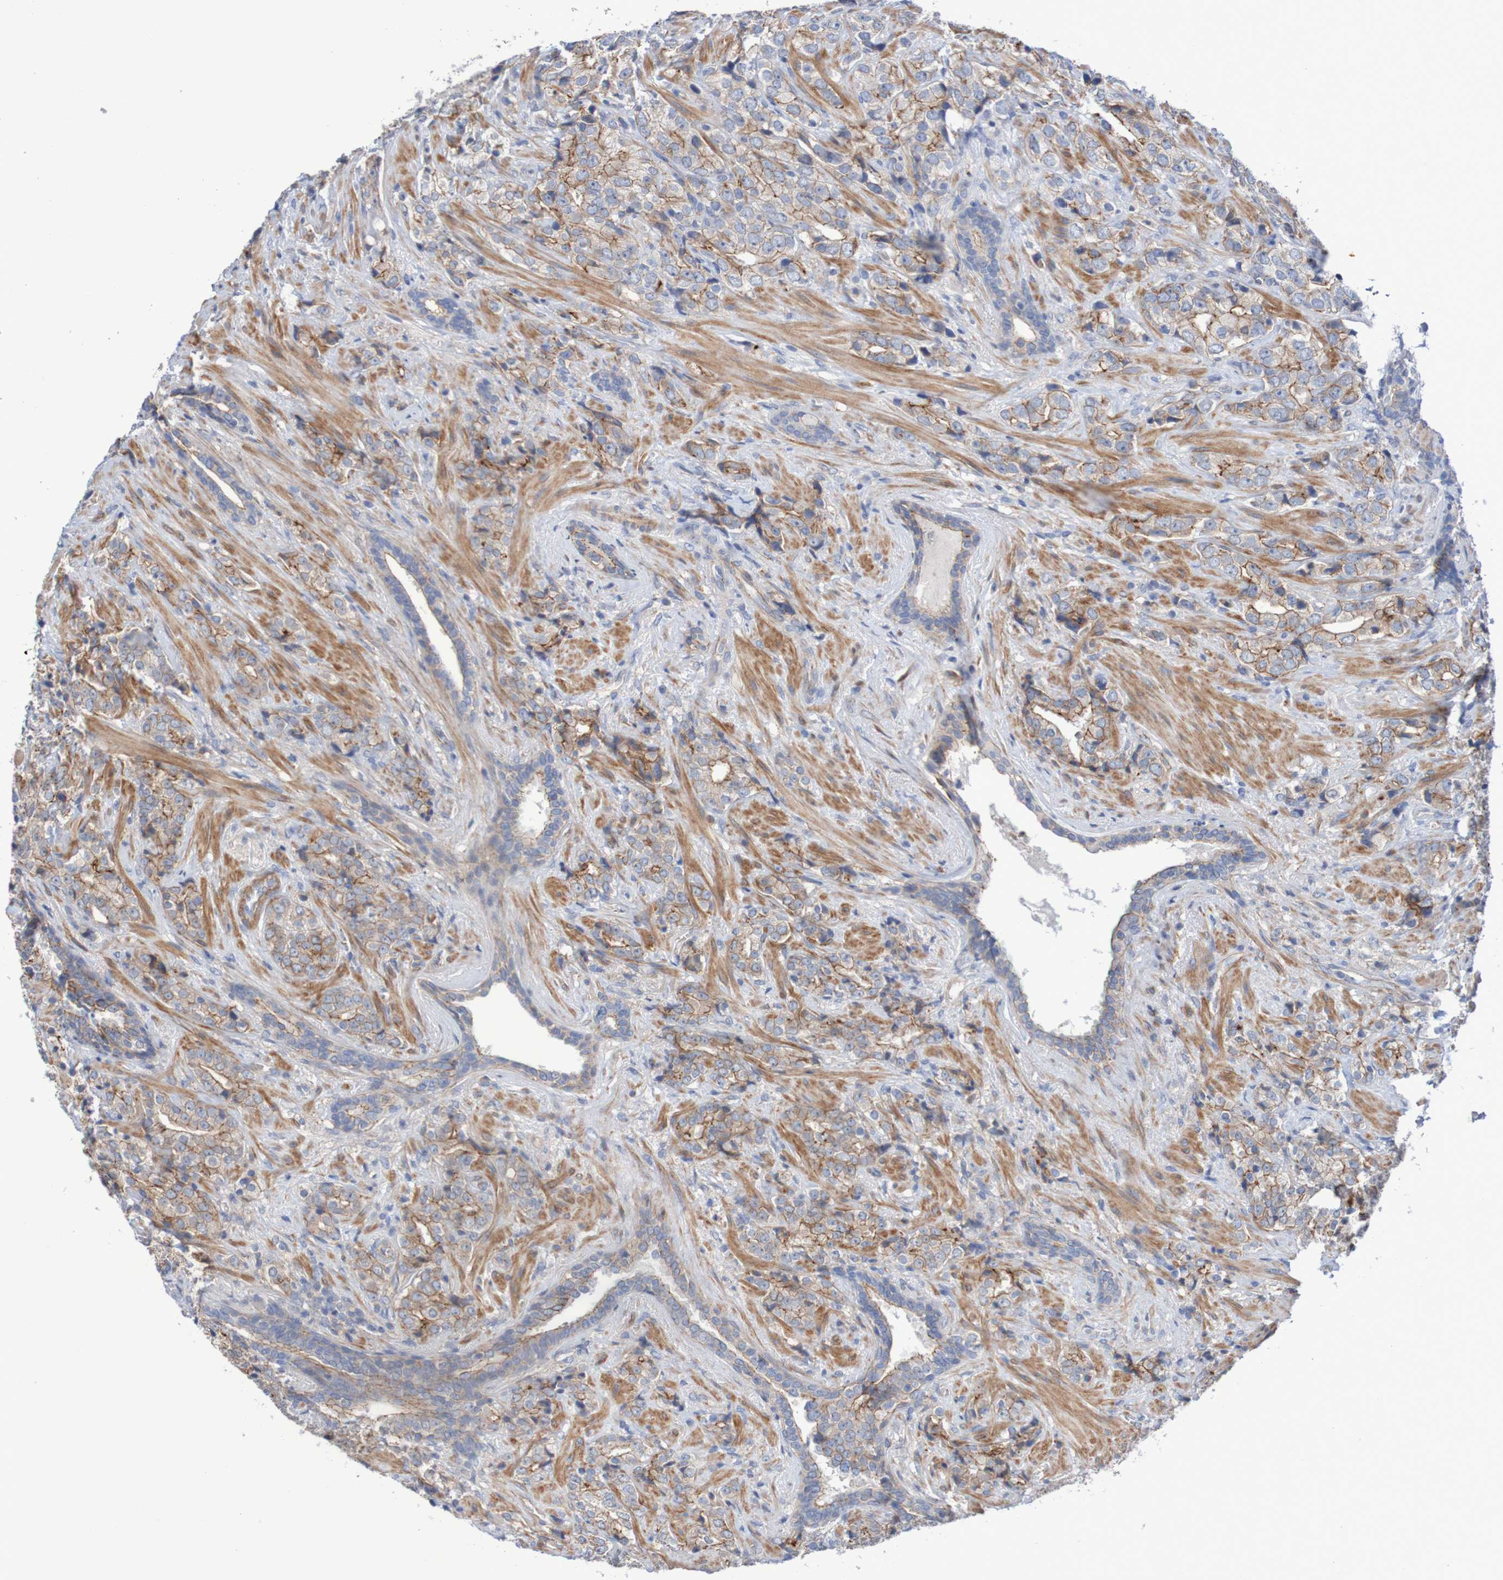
{"staining": {"intensity": "moderate", "quantity": "25%-75%", "location": "cytoplasmic/membranous"}, "tissue": "prostate cancer", "cell_type": "Tumor cells", "image_type": "cancer", "snomed": [{"axis": "morphology", "description": "Adenocarcinoma, High grade"}, {"axis": "topography", "description": "Prostate"}], "caption": "Prostate cancer (high-grade adenocarcinoma) stained with immunohistochemistry reveals moderate cytoplasmic/membranous positivity in about 25%-75% of tumor cells.", "gene": "NECTIN2", "patient": {"sex": "male", "age": 71}}